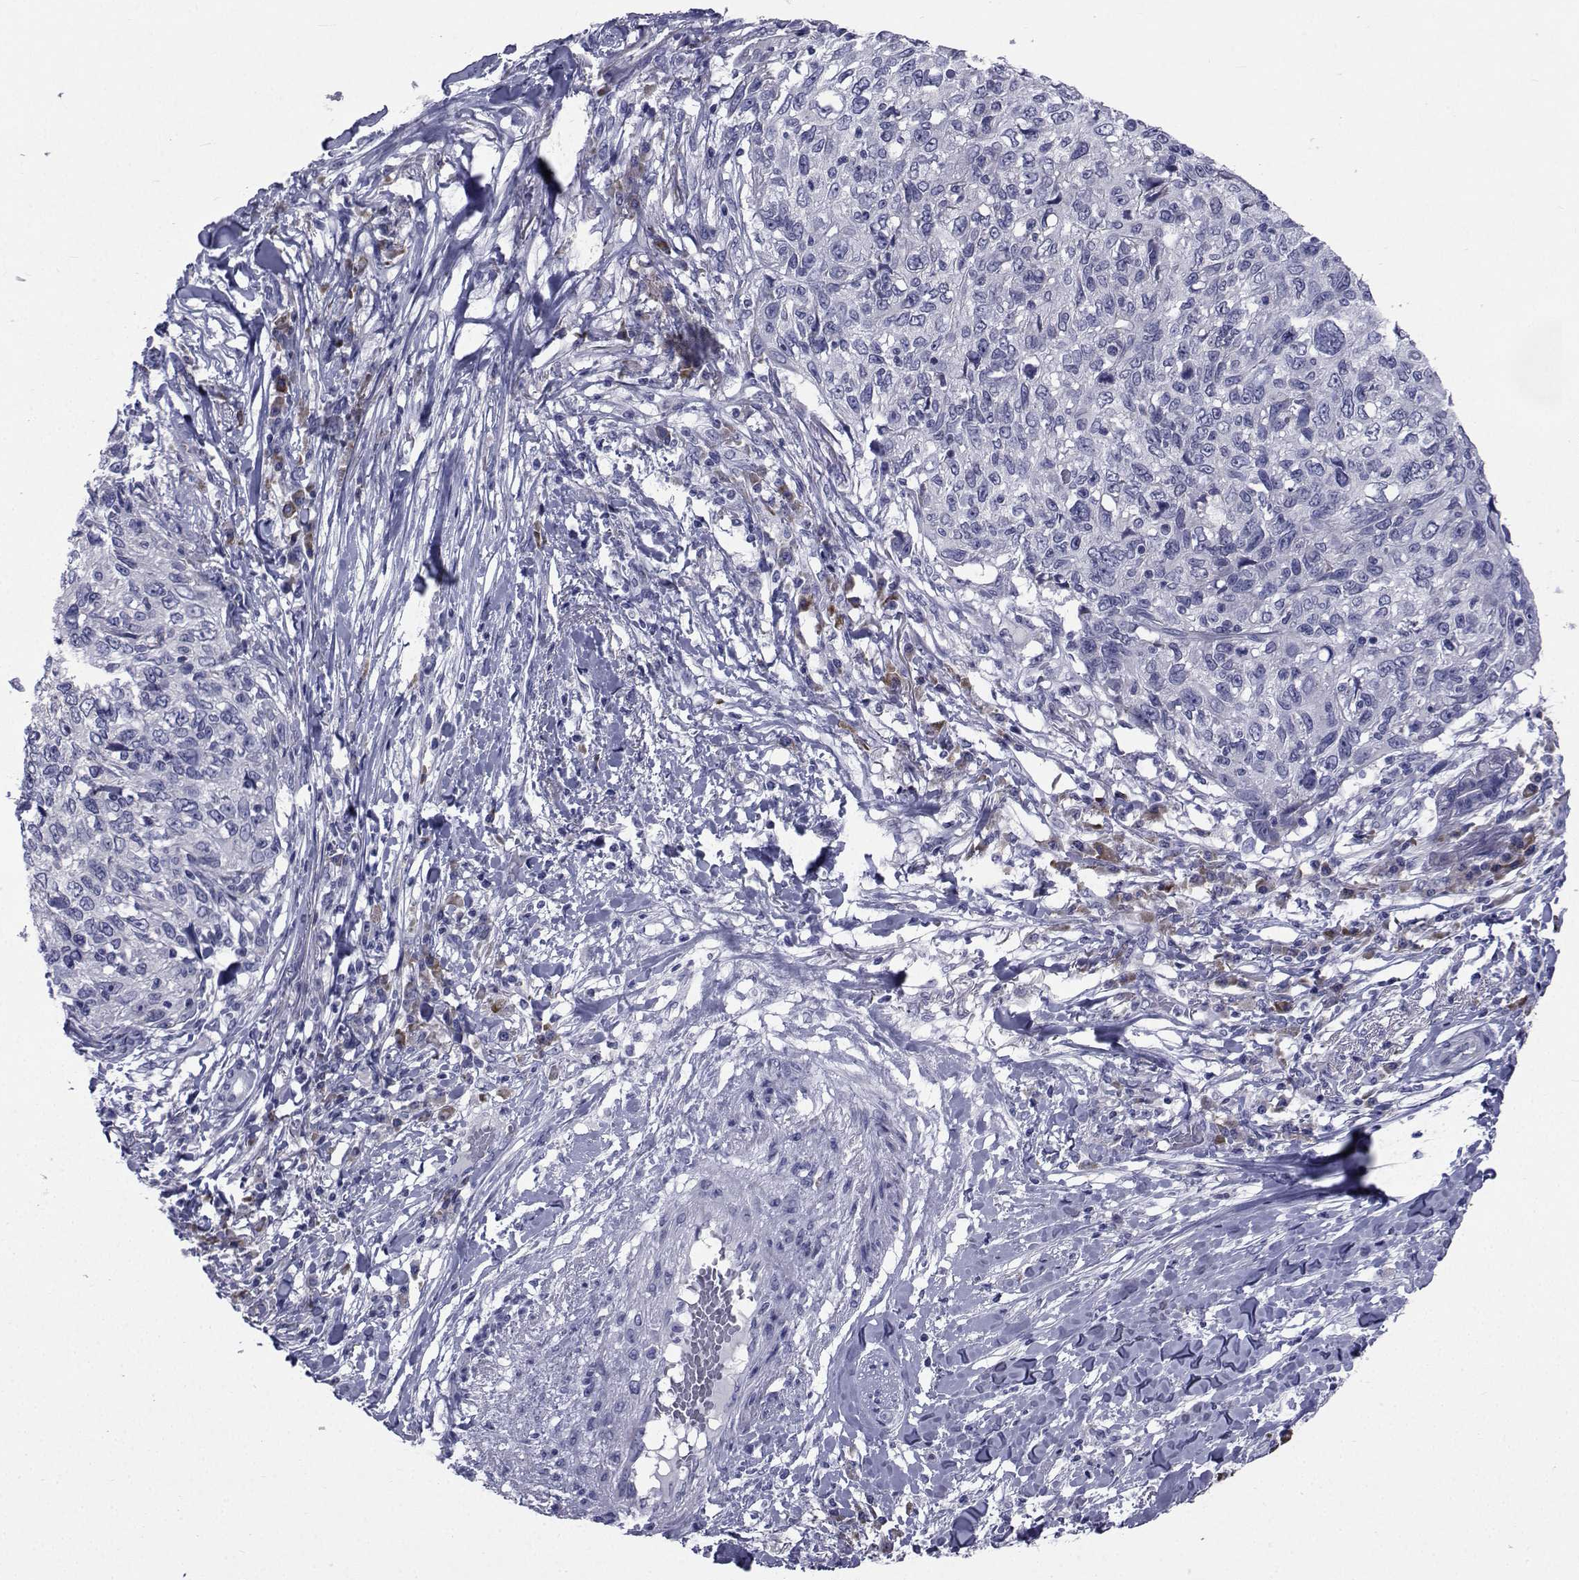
{"staining": {"intensity": "negative", "quantity": "none", "location": "none"}, "tissue": "skin cancer", "cell_type": "Tumor cells", "image_type": "cancer", "snomed": [{"axis": "morphology", "description": "Squamous cell carcinoma, NOS"}, {"axis": "topography", "description": "Skin"}], "caption": "A micrograph of human skin cancer is negative for staining in tumor cells.", "gene": "ROPN1", "patient": {"sex": "male", "age": 92}}